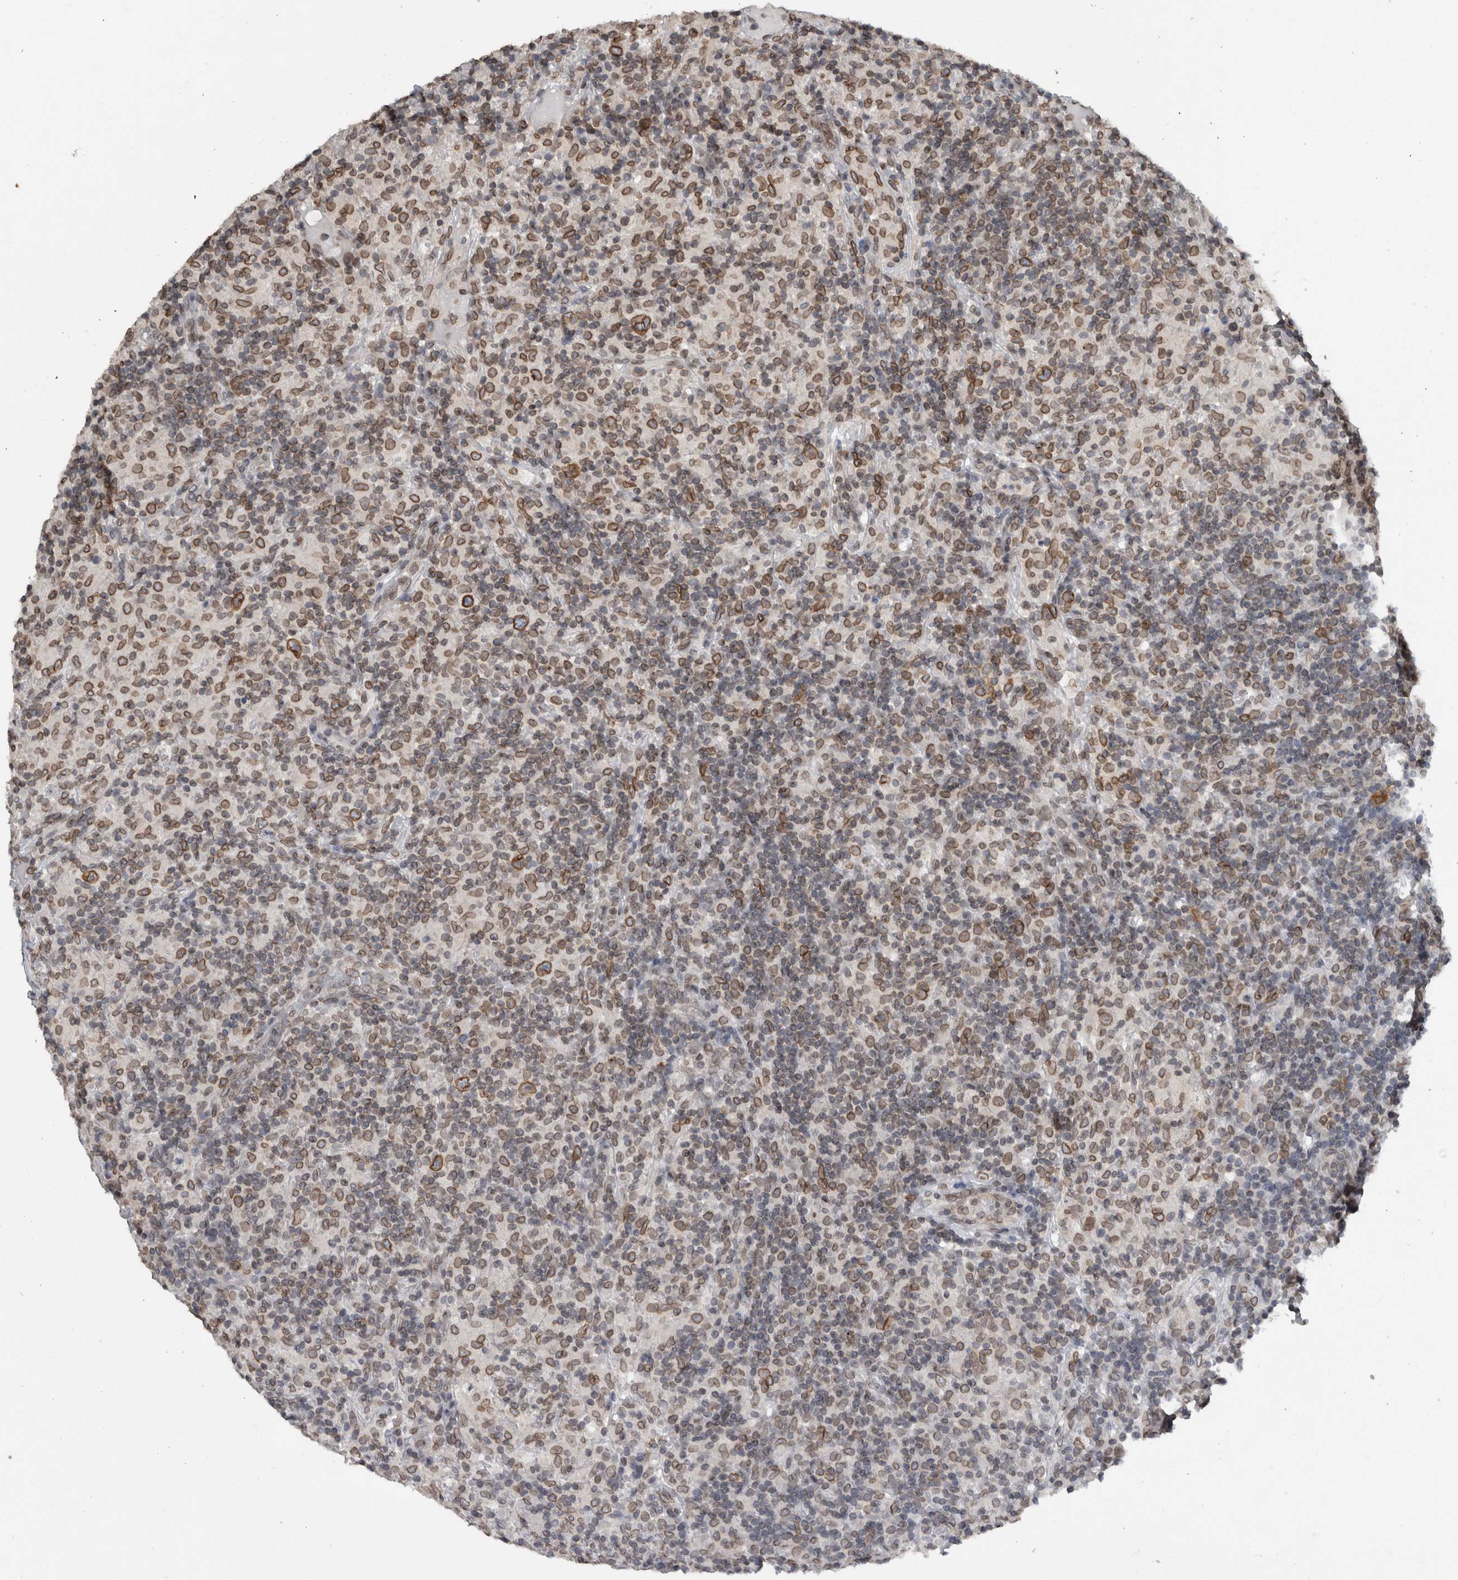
{"staining": {"intensity": "strong", "quantity": ">75%", "location": "cytoplasmic/membranous,nuclear"}, "tissue": "lymphoma", "cell_type": "Tumor cells", "image_type": "cancer", "snomed": [{"axis": "morphology", "description": "Hodgkin's disease, NOS"}, {"axis": "topography", "description": "Lymph node"}], "caption": "Hodgkin's disease stained with a brown dye reveals strong cytoplasmic/membranous and nuclear positive expression in about >75% of tumor cells.", "gene": "RANBP2", "patient": {"sex": "male", "age": 70}}